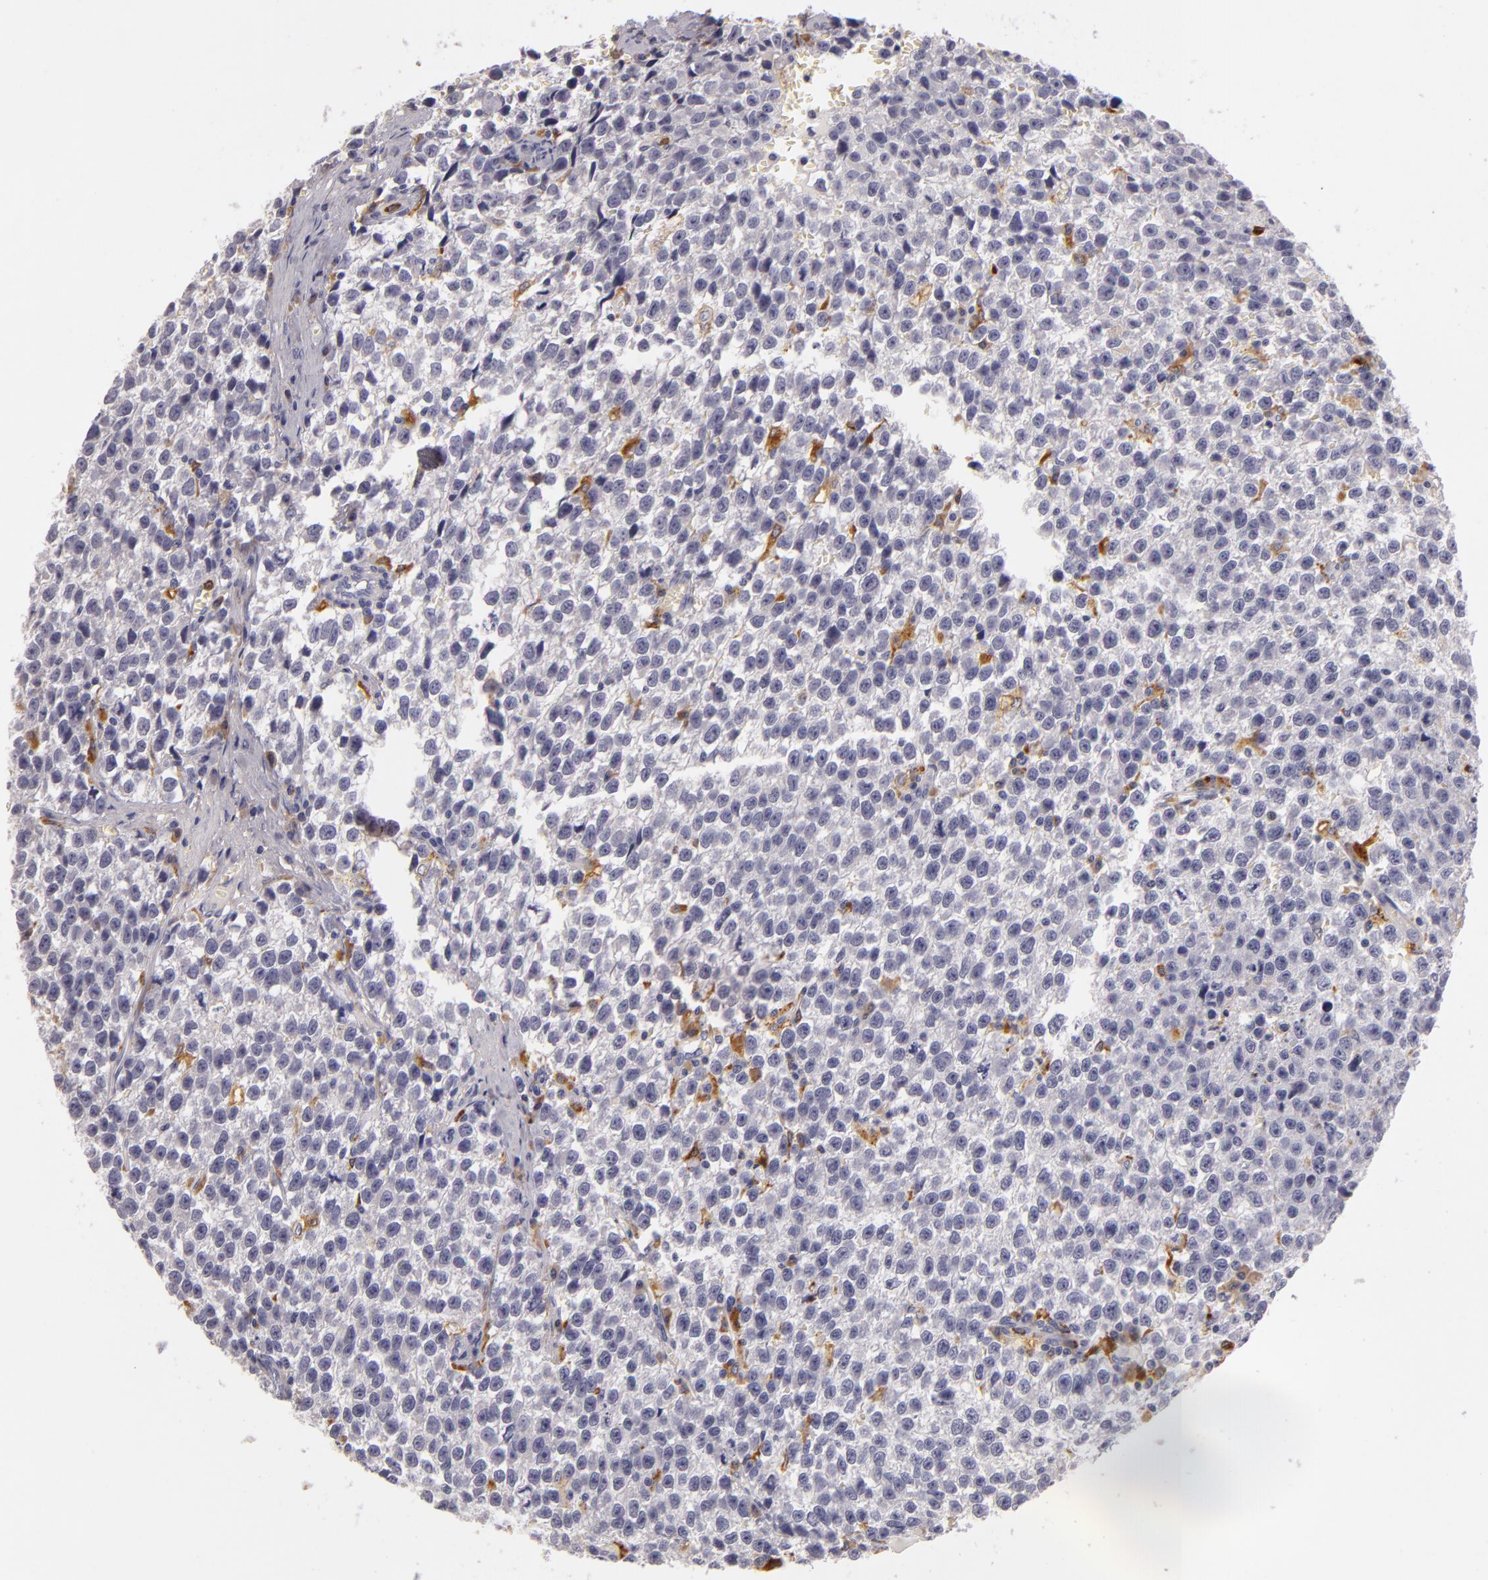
{"staining": {"intensity": "negative", "quantity": "none", "location": "none"}, "tissue": "testis cancer", "cell_type": "Tumor cells", "image_type": "cancer", "snomed": [{"axis": "morphology", "description": "Seminoma, NOS"}, {"axis": "topography", "description": "Testis"}], "caption": "Immunohistochemistry (IHC) of testis cancer (seminoma) shows no staining in tumor cells.", "gene": "TLR8", "patient": {"sex": "male", "age": 35}}